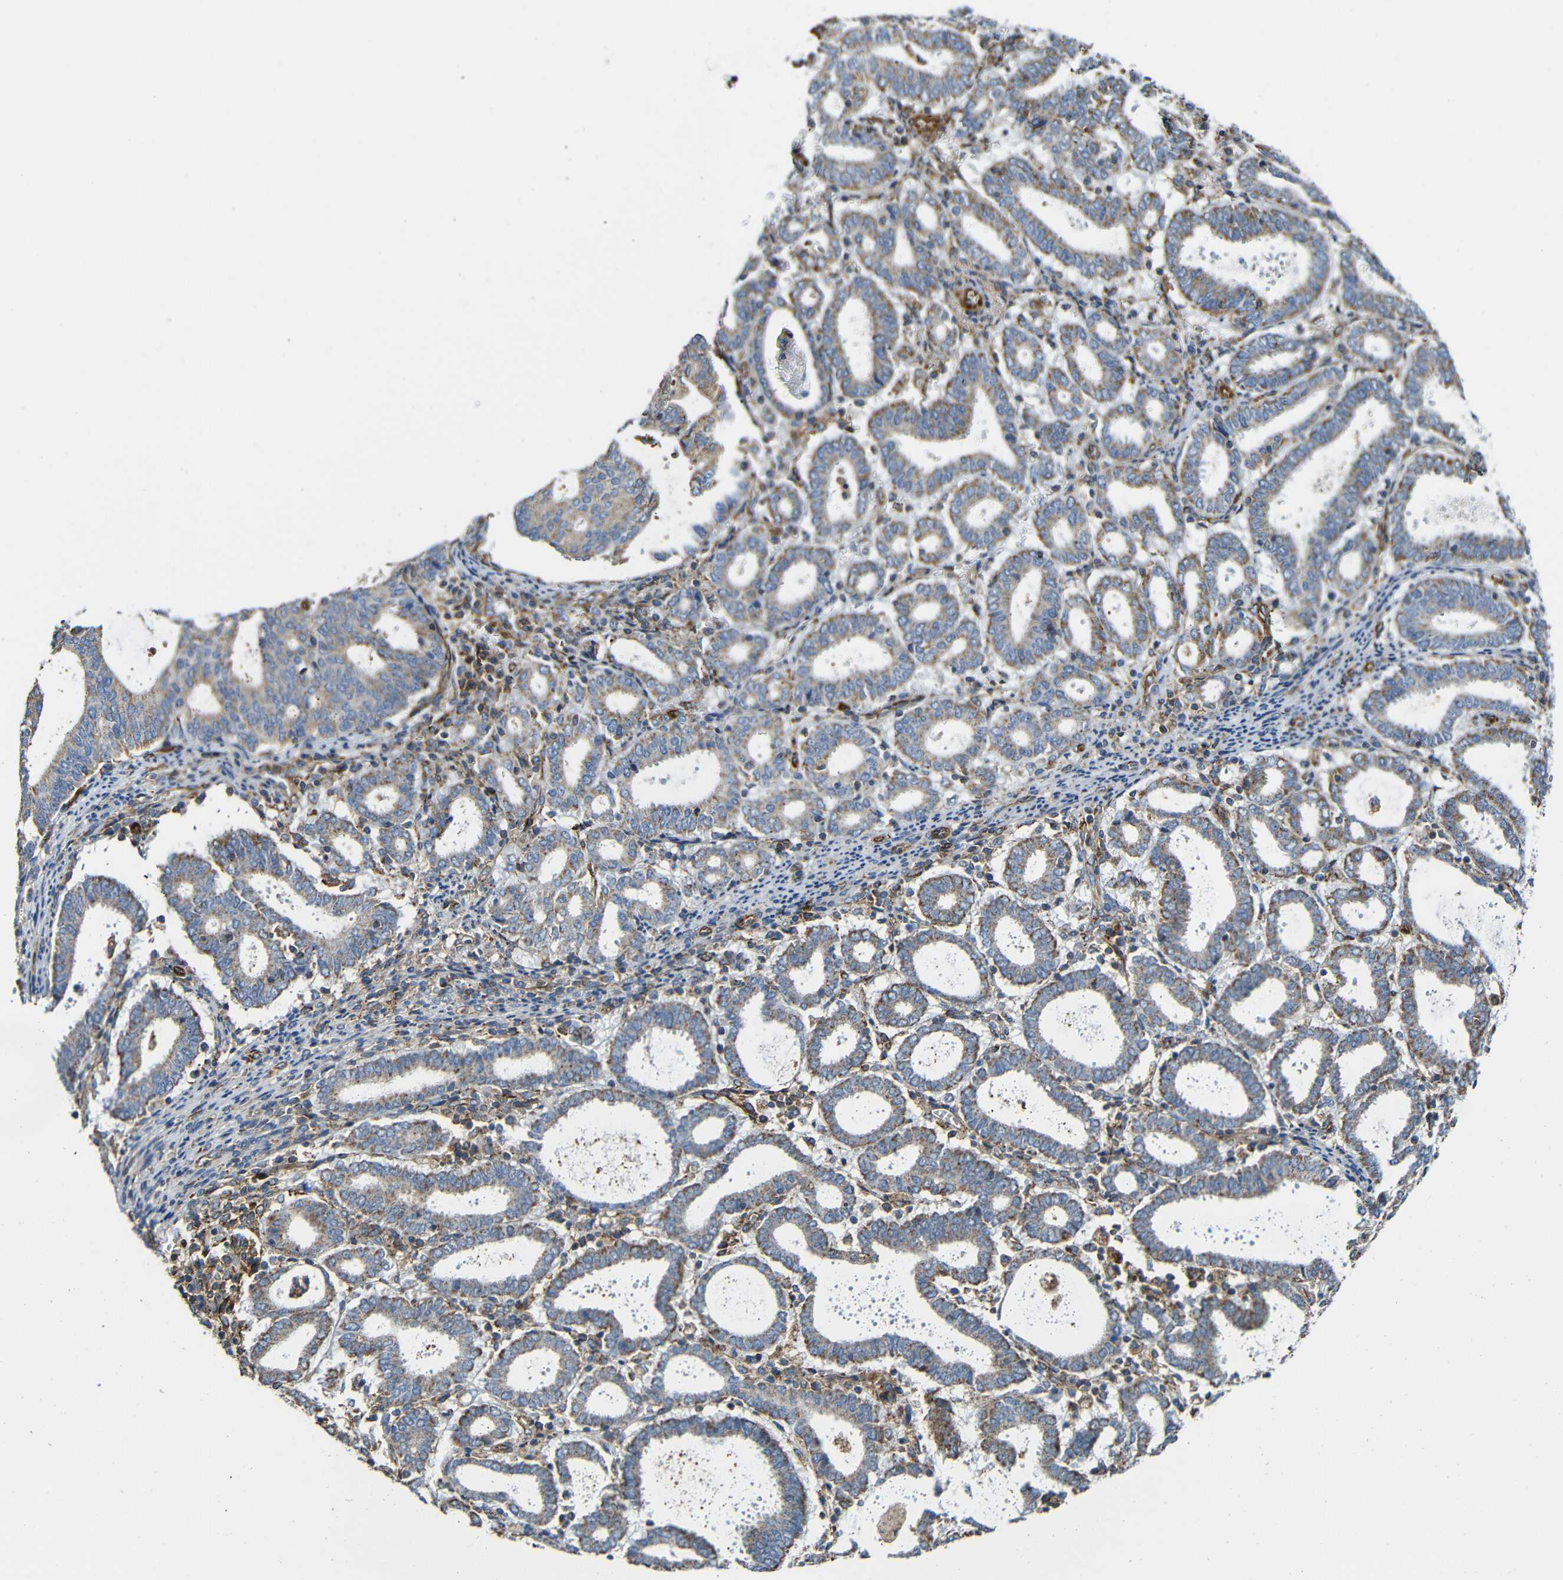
{"staining": {"intensity": "moderate", "quantity": ">75%", "location": "cytoplasmic/membranous"}, "tissue": "endometrial cancer", "cell_type": "Tumor cells", "image_type": "cancer", "snomed": [{"axis": "morphology", "description": "Adenocarcinoma, NOS"}, {"axis": "topography", "description": "Uterus"}], "caption": "Brown immunohistochemical staining in human endometrial cancer exhibits moderate cytoplasmic/membranous staining in approximately >75% of tumor cells.", "gene": "IGSF10", "patient": {"sex": "female", "age": 83}}